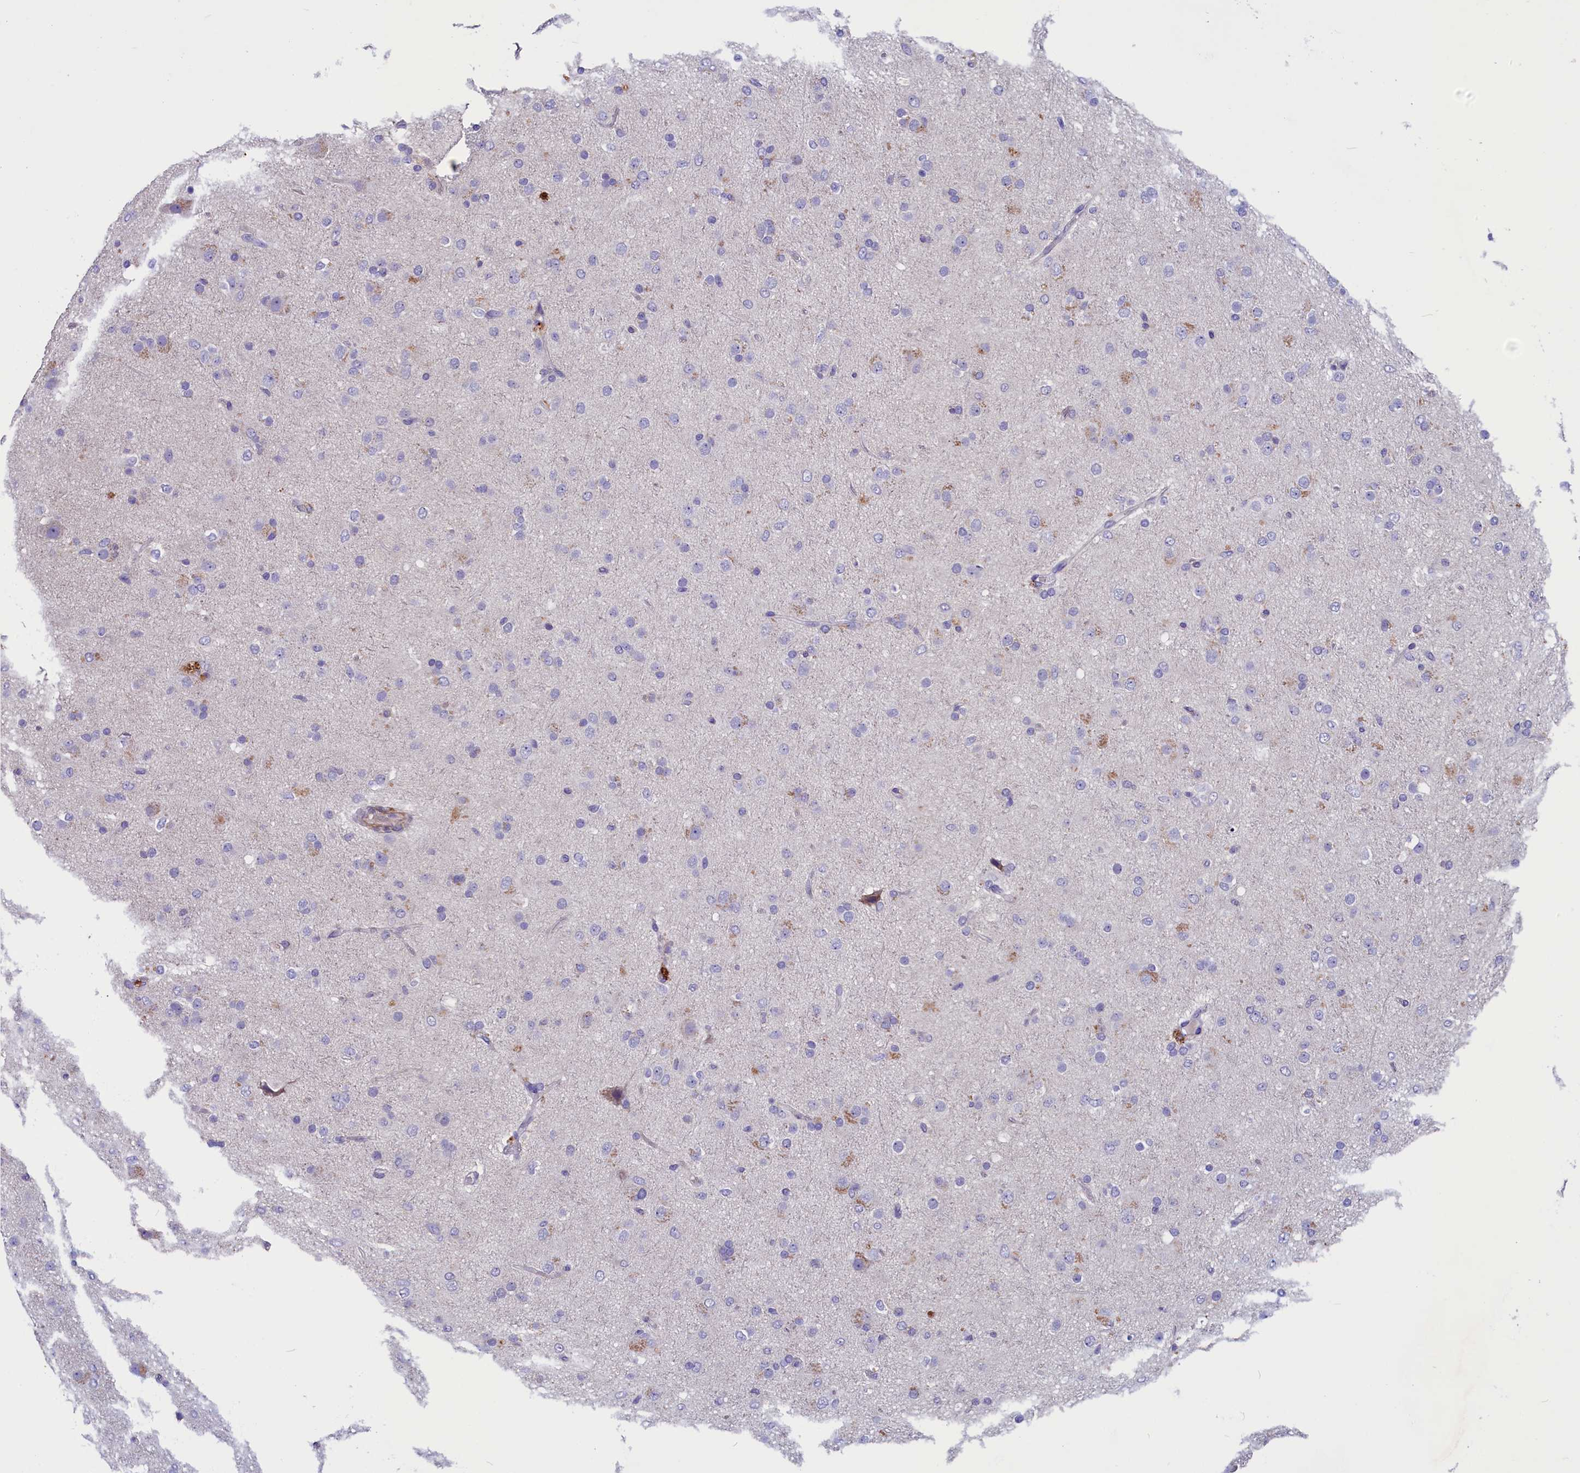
{"staining": {"intensity": "negative", "quantity": "none", "location": "none"}, "tissue": "glioma", "cell_type": "Tumor cells", "image_type": "cancer", "snomed": [{"axis": "morphology", "description": "Glioma, malignant, Low grade"}, {"axis": "topography", "description": "Brain"}], "caption": "Immunohistochemistry (IHC) of glioma demonstrates no positivity in tumor cells. (Stains: DAB IHC with hematoxylin counter stain, Microscopy: brightfield microscopy at high magnification).", "gene": "SCD5", "patient": {"sex": "male", "age": 65}}